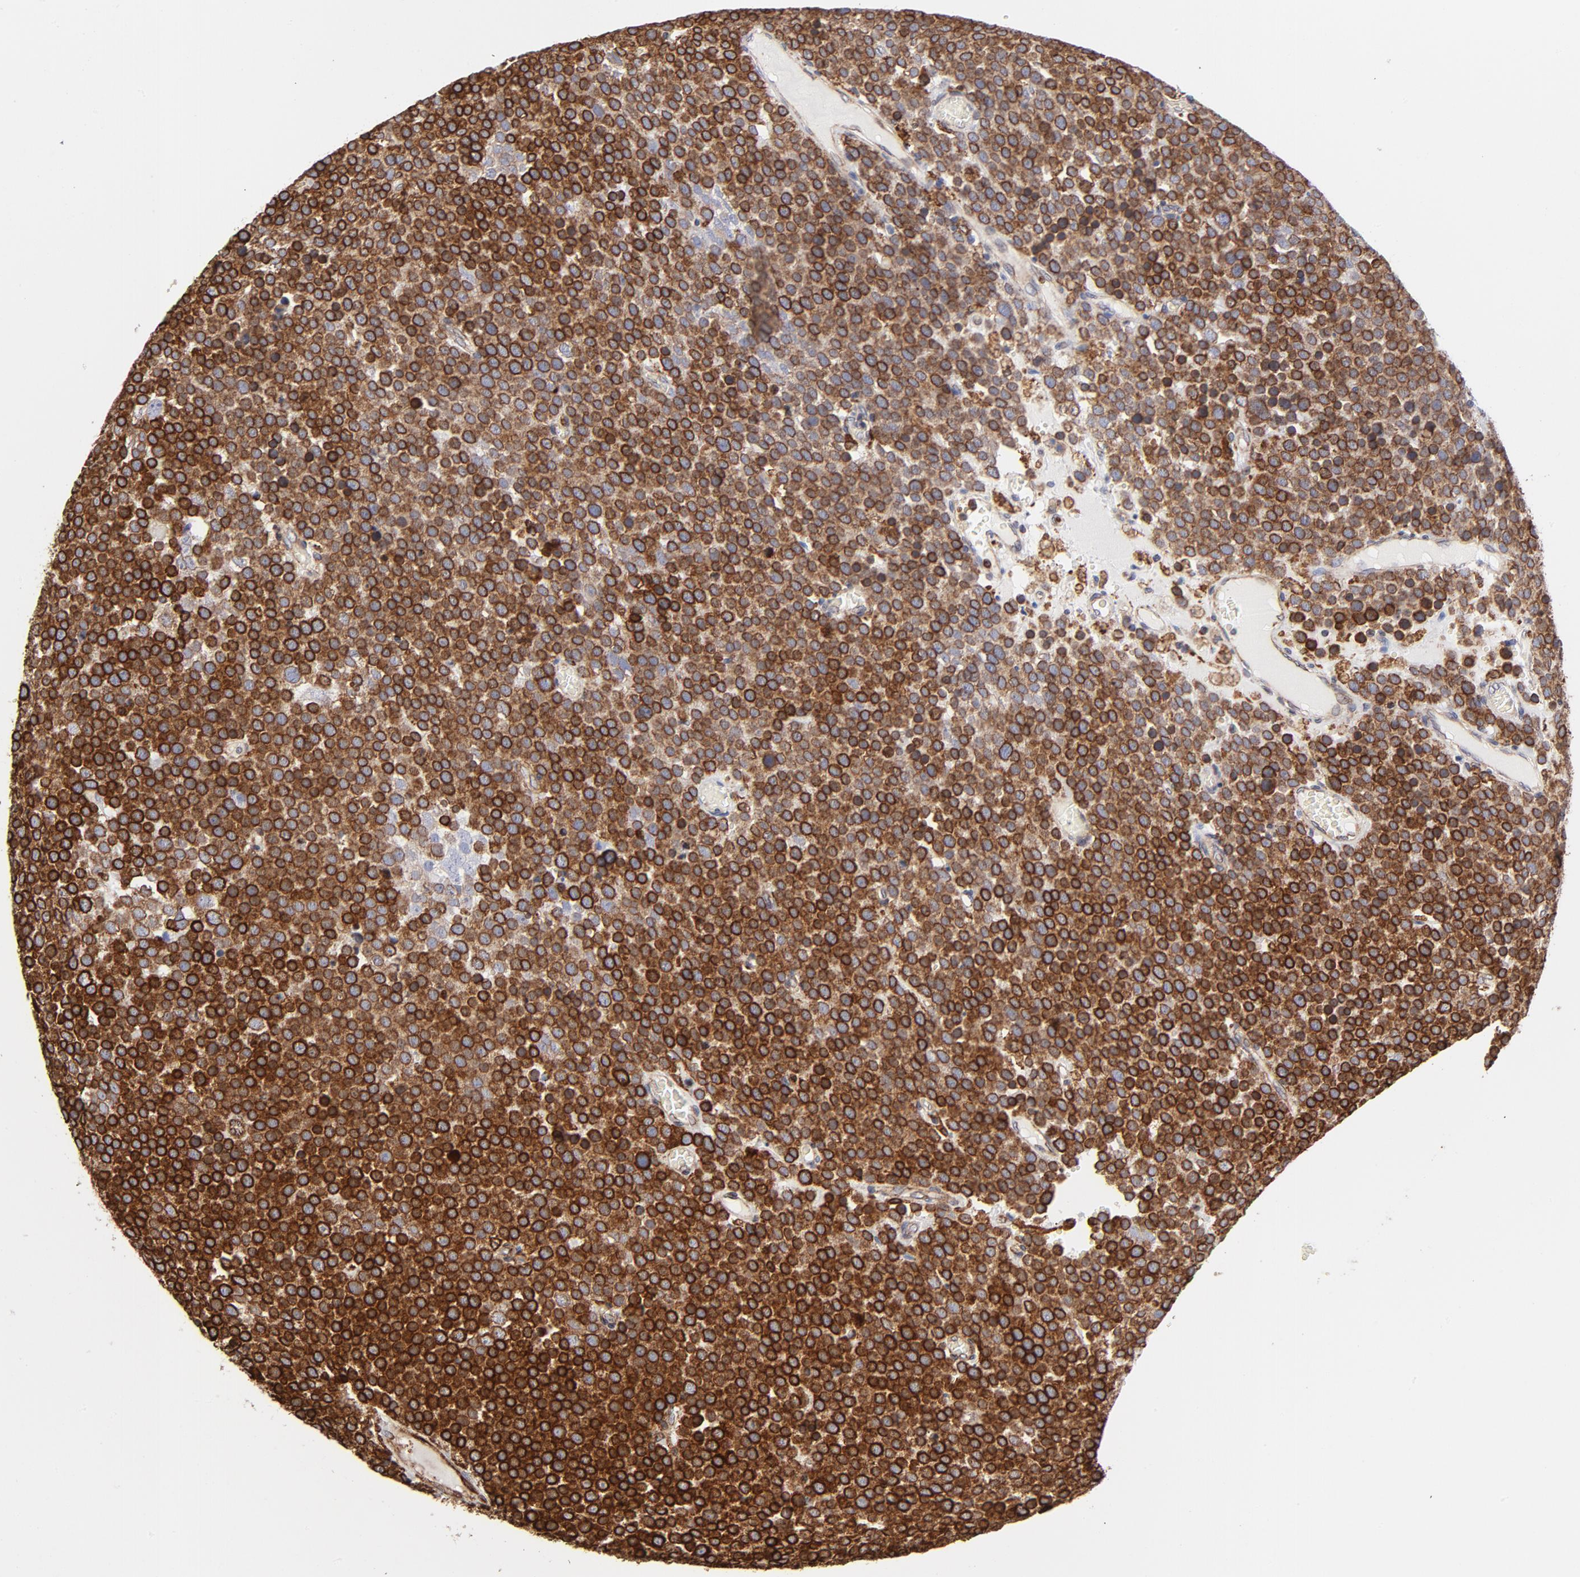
{"staining": {"intensity": "strong", "quantity": ">75%", "location": "cytoplasmic/membranous"}, "tissue": "testis cancer", "cell_type": "Tumor cells", "image_type": "cancer", "snomed": [{"axis": "morphology", "description": "Seminoma, NOS"}, {"axis": "topography", "description": "Testis"}], "caption": "Testis cancer (seminoma) was stained to show a protein in brown. There is high levels of strong cytoplasmic/membranous staining in approximately >75% of tumor cells.", "gene": "CANX", "patient": {"sex": "male", "age": 71}}